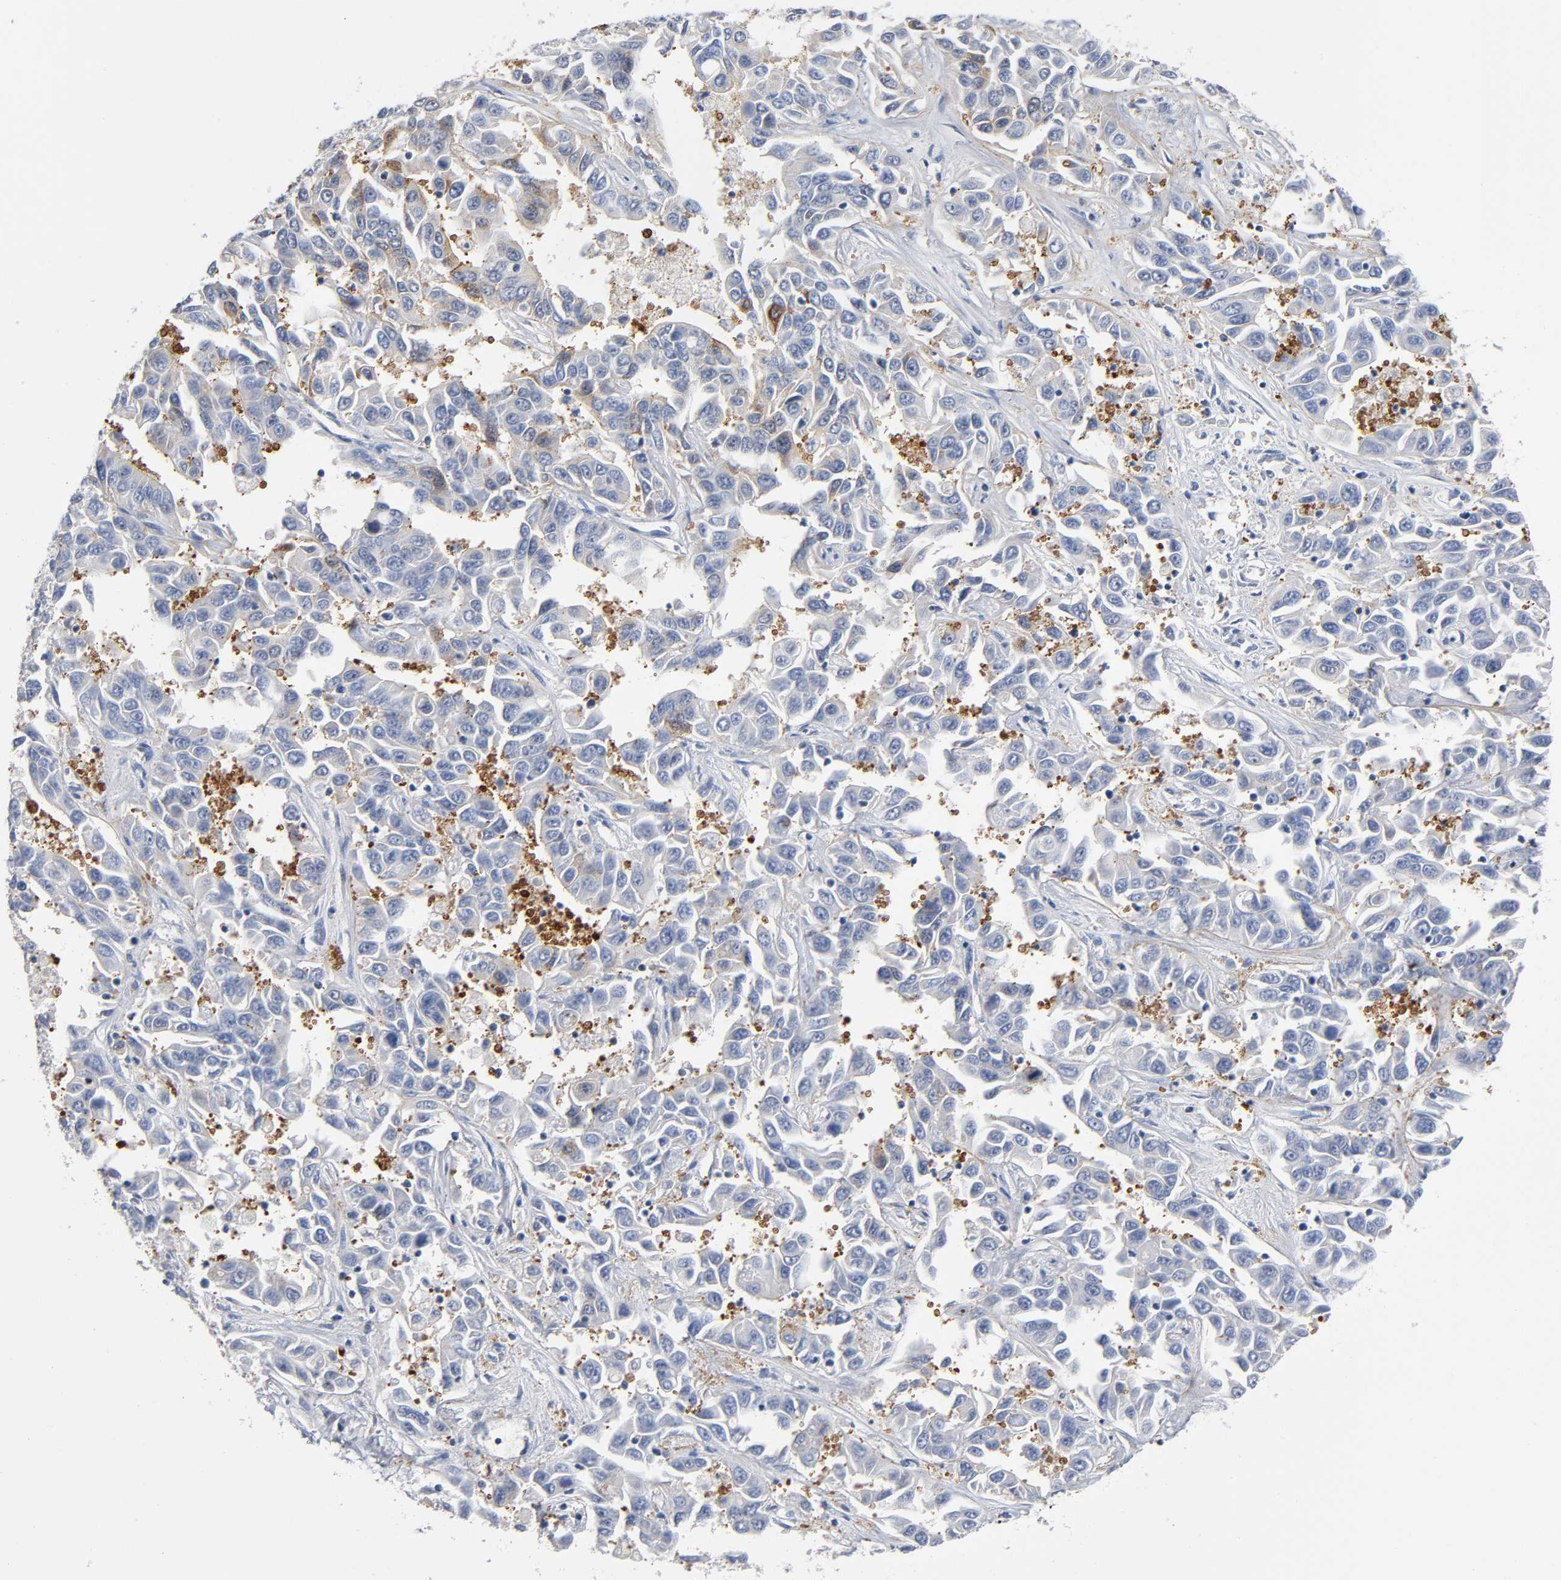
{"staining": {"intensity": "moderate", "quantity": "<25%", "location": "cytoplasmic/membranous"}, "tissue": "liver cancer", "cell_type": "Tumor cells", "image_type": "cancer", "snomed": [{"axis": "morphology", "description": "Cholangiocarcinoma"}, {"axis": "topography", "description": "Liver"}], "caption": "This histopathology image reveals cholangiocarcinoma (liver) stained with immunohistochemistry (IHC) to label a protein in brown. The cytoplasmic/membranous of tumor cells show moderate positivity for the protein. Nuclei are counter-stained blue.", "gene": "CD2AP", "patient": {"sex": "female", "age": 52}}